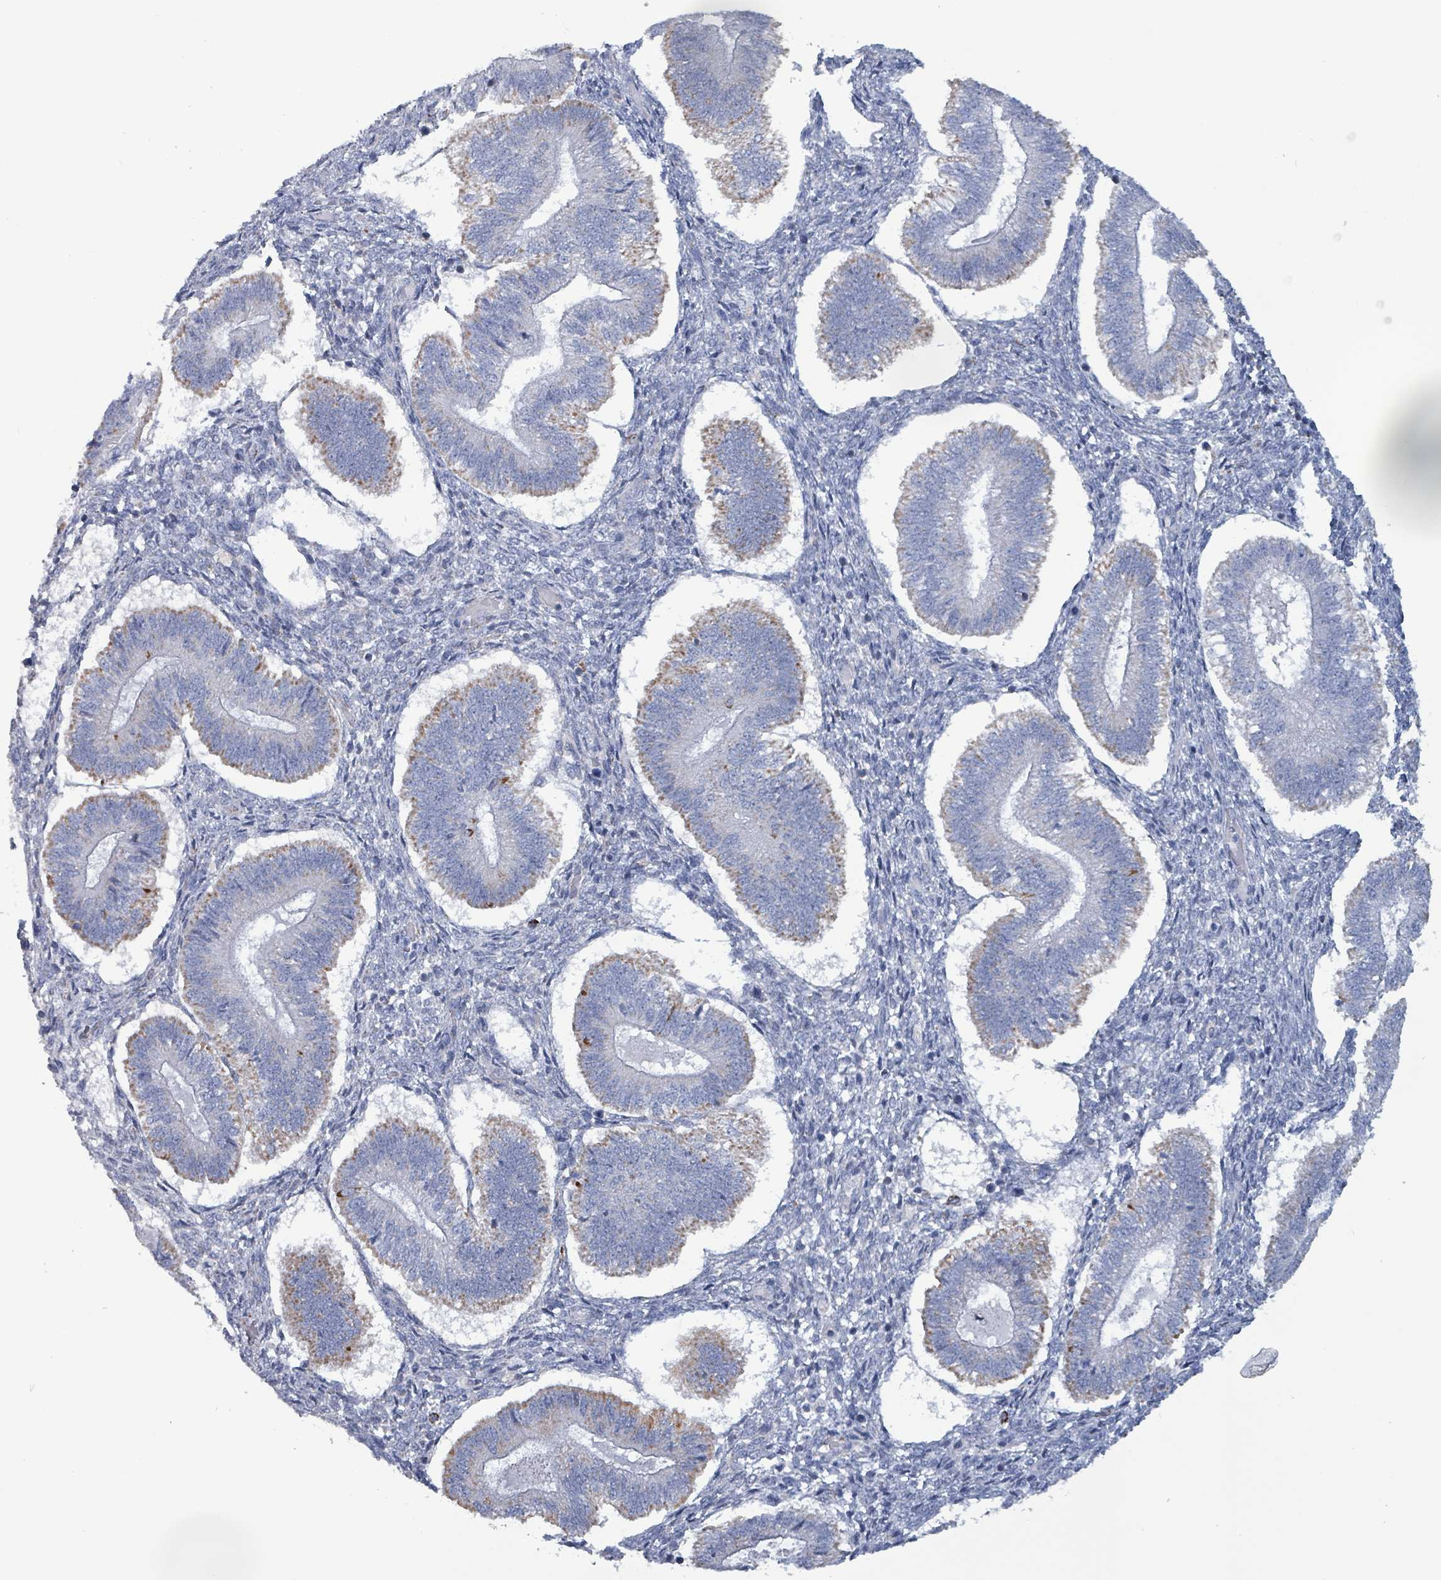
{"staining": {"intensity": "moderate", "quantity": "<25%", "location": "cytoplasmic/membranous"}, "tissue": "endometrium", "cell_type": "Cells in endometrial stroma", "image_type": "normal", "snomed": [{"axis": "morphology", "description": "Normal tissue, NOS"}, {"axis": "topography", "description": "Endometrium"}], "caption": "Immunohistochemistry histopathology image of benign endometrium: endometrium stained using immunohistochemistry reveals low levels of moderate protein expression localized specifically in the cytoplasmic/membranous of cells in endometrial stroma, appearing as a cytoplasmic/membranous brown color.", "gene": "IDH3B", "patient": {"sex": "female", "age": 25}}